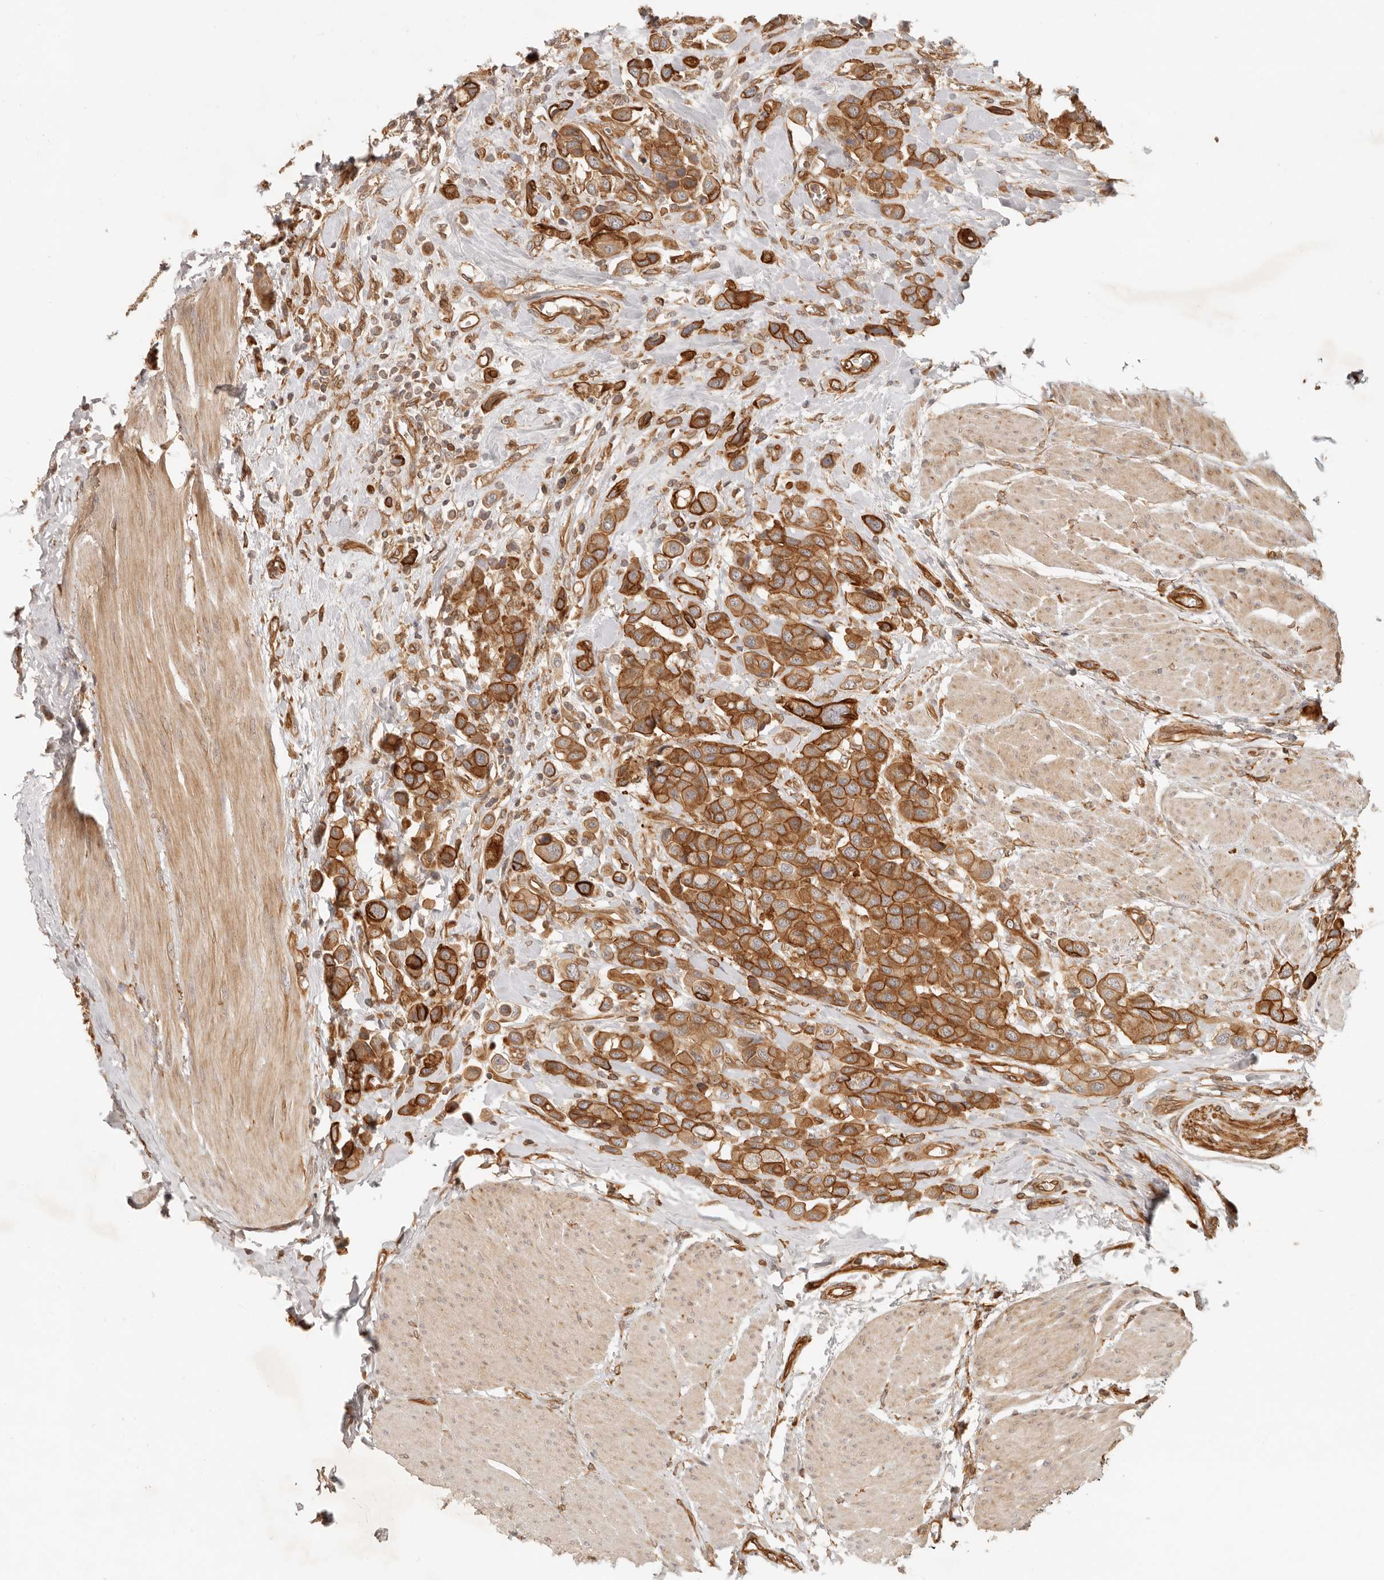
{"staining": {"intensity": "moderate", "quantity": ">75%", "location": "cytoplasmic/membranous"}, "tissue": "urothelial cancer", "cell_type": "Tumor cells", "image_type": "cancer", "snomed": [{"axis": "morphology", "description": "Urothelial carcinoma, High grade"}, {"axis": "topography", "description": "Urinary bladder"}], "caption": "Protein staining of urothelial cancer tissue demonstrates moderate cytoplasmic/membranous expression in about >75% of tumor cells.", "gene": "UFSP1", "patient": {"sex": "male", "age": 50}}